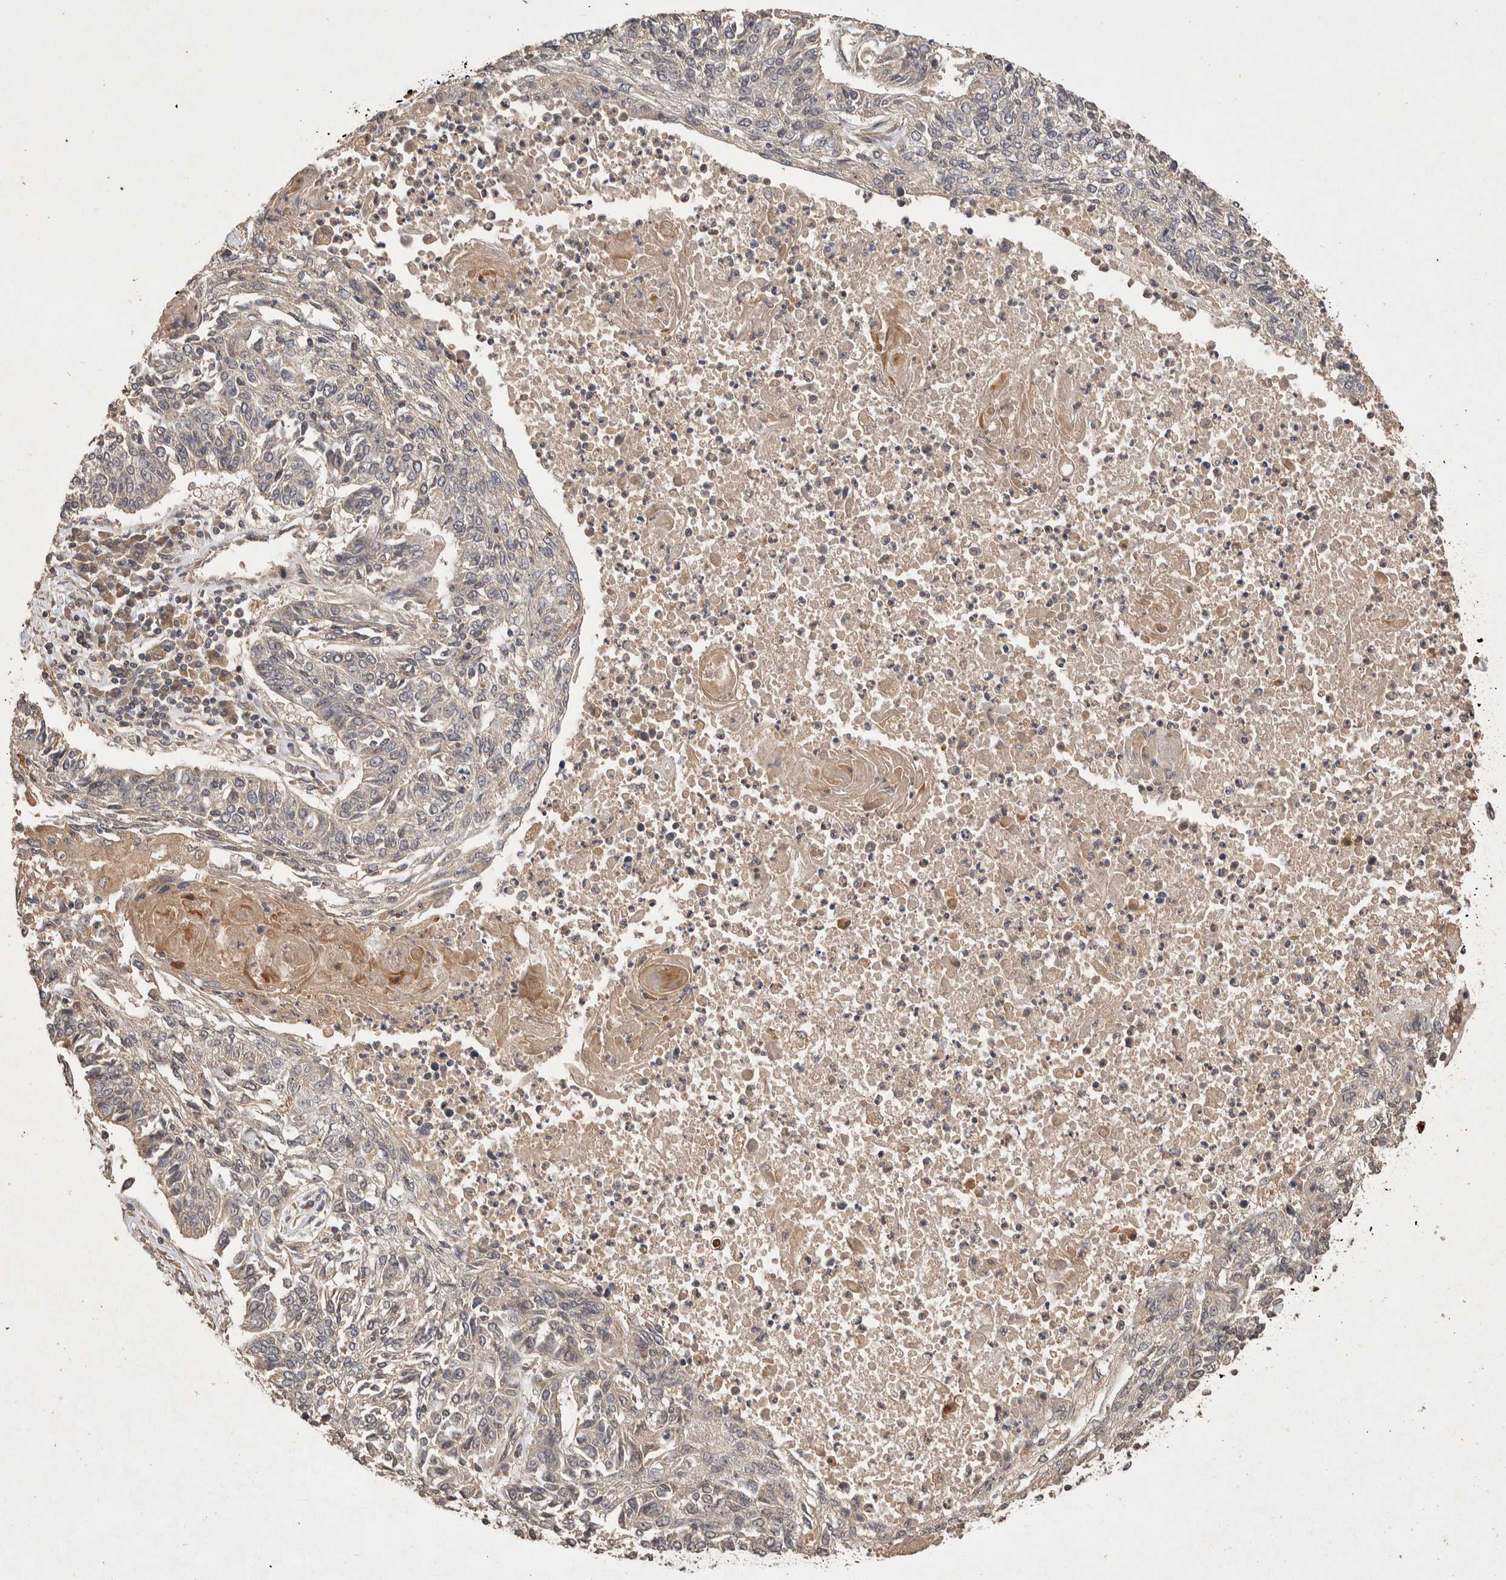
{"staining": {"intensity": "negative", "quantity": "none", "location": "none"}, "tissue": "lung cancer", "cell_type": "Tumor cells", "image_type": "cancer", "snomed": [{"axis": "morphology", "description": "Normal tissue, NOS"}, {"axis": "morphology", "description": "Squamous cell carcinoma, NOS"}, {"axis": "topography", "description": "Cartilage tissue"}, {"axis": "topography", "description": "Bronchus"}, {"axis": "topography", "description": "Lung"}], "caption": "The immunohistochemistry (IHC) image has no significant expression in tumor cells of squamous cell carcinoma (lung) tissue. Nuclei are stained in blue.", "gene": "NSMAF", "patient": {"sex": "female", "age": 49}}